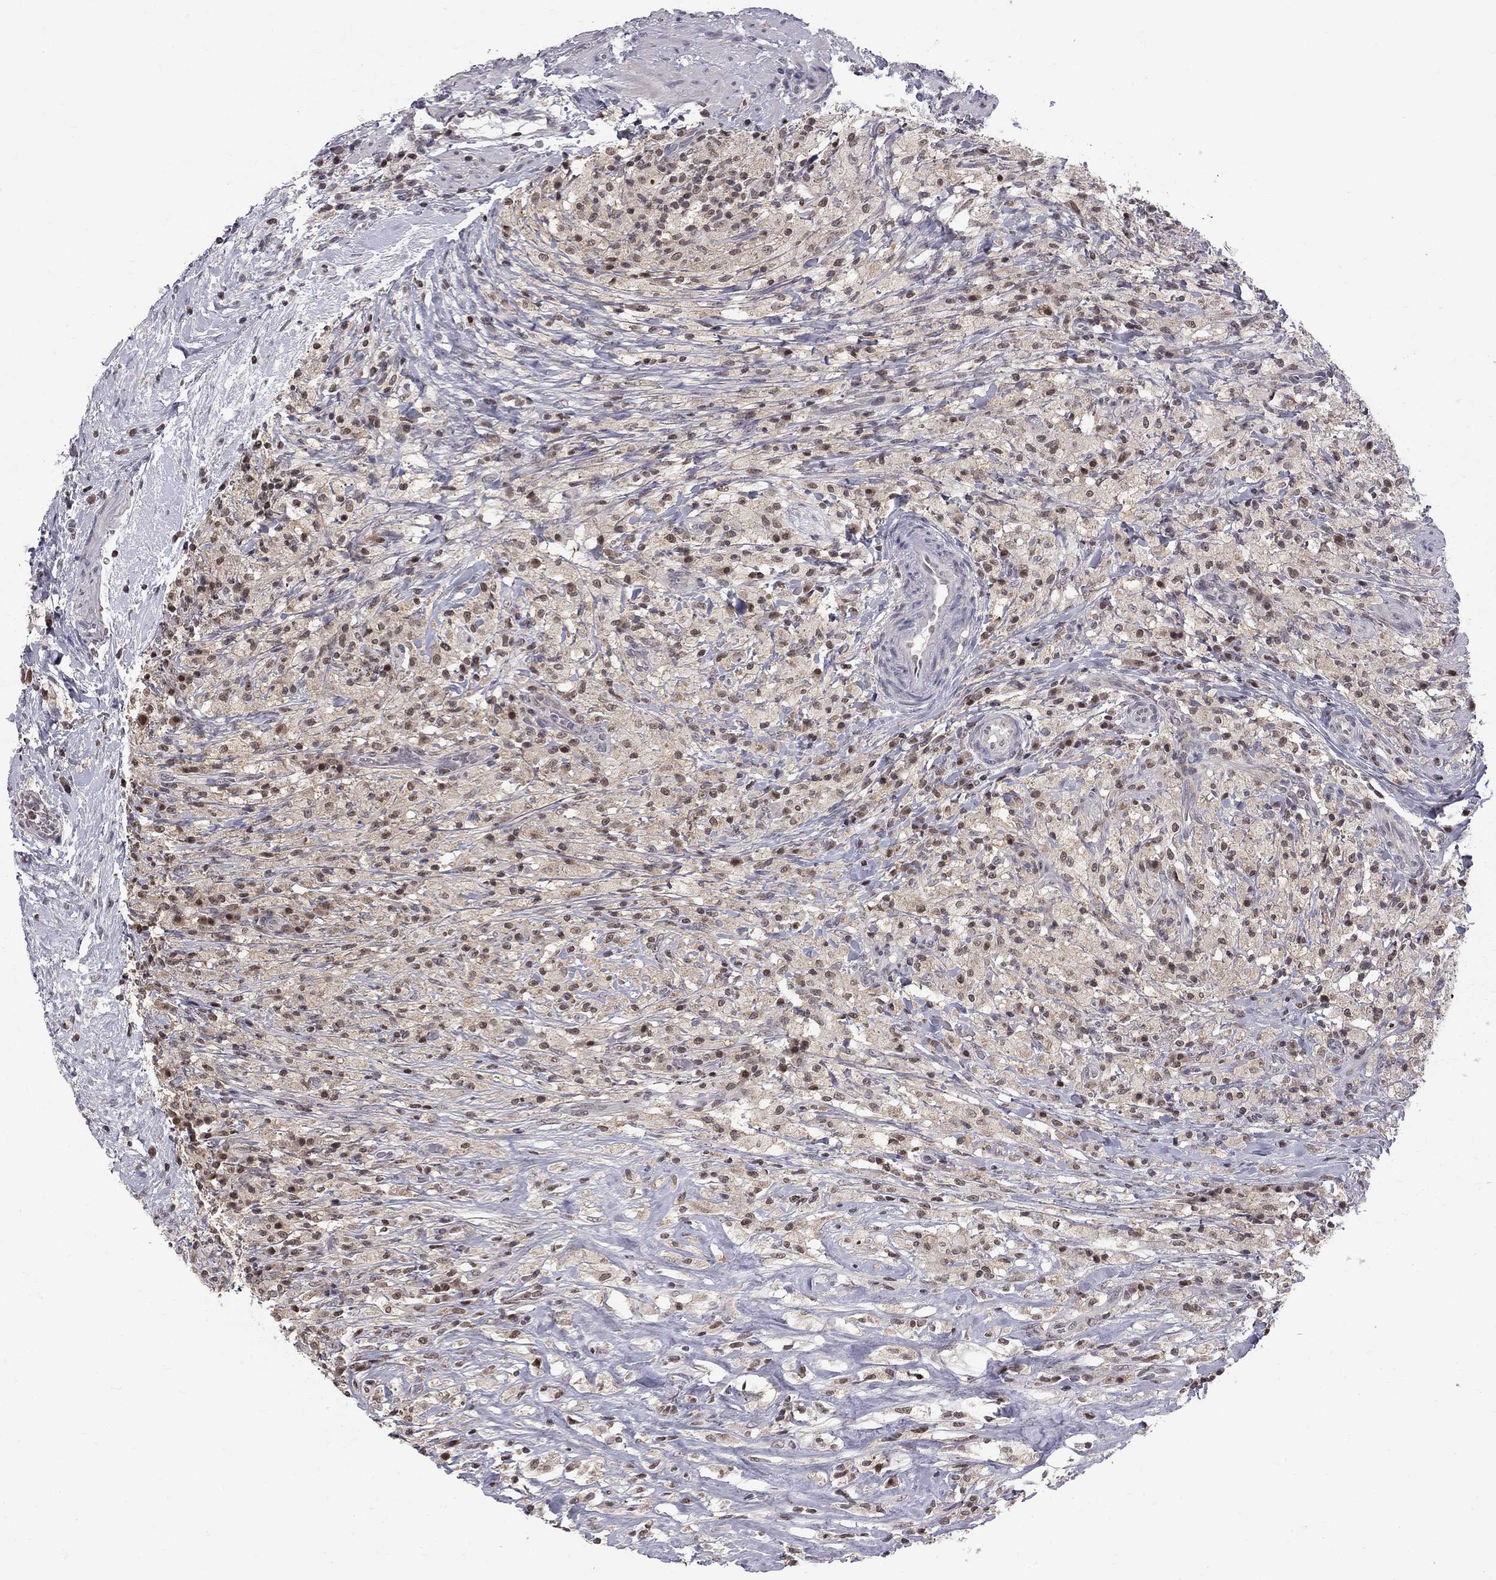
{"staining": {"intensity": "moderate", "quantity": "25%-75%", "location": "nuclear"}, "tissue": "testis cancer", "cell_type": "Tumor cells", "image_type": "cancer", "snomed": [{"axis": "morphology", "description": "Necrosis, NOS"}, {"axis": "morphology", "description": "Carcinoma, Embryonal, NOS"}, {"axis": "topography", "description": "Testis"}], "caption": "DAB (3,3'-diaminobenzidine) immunohistochemical staining of testis cancer reveals moderate nuclear protein positivity in approximately 25%-75% of tumor cells.", "gene": "RFWD3", "patient": {"sex": "male", "age": 19}}